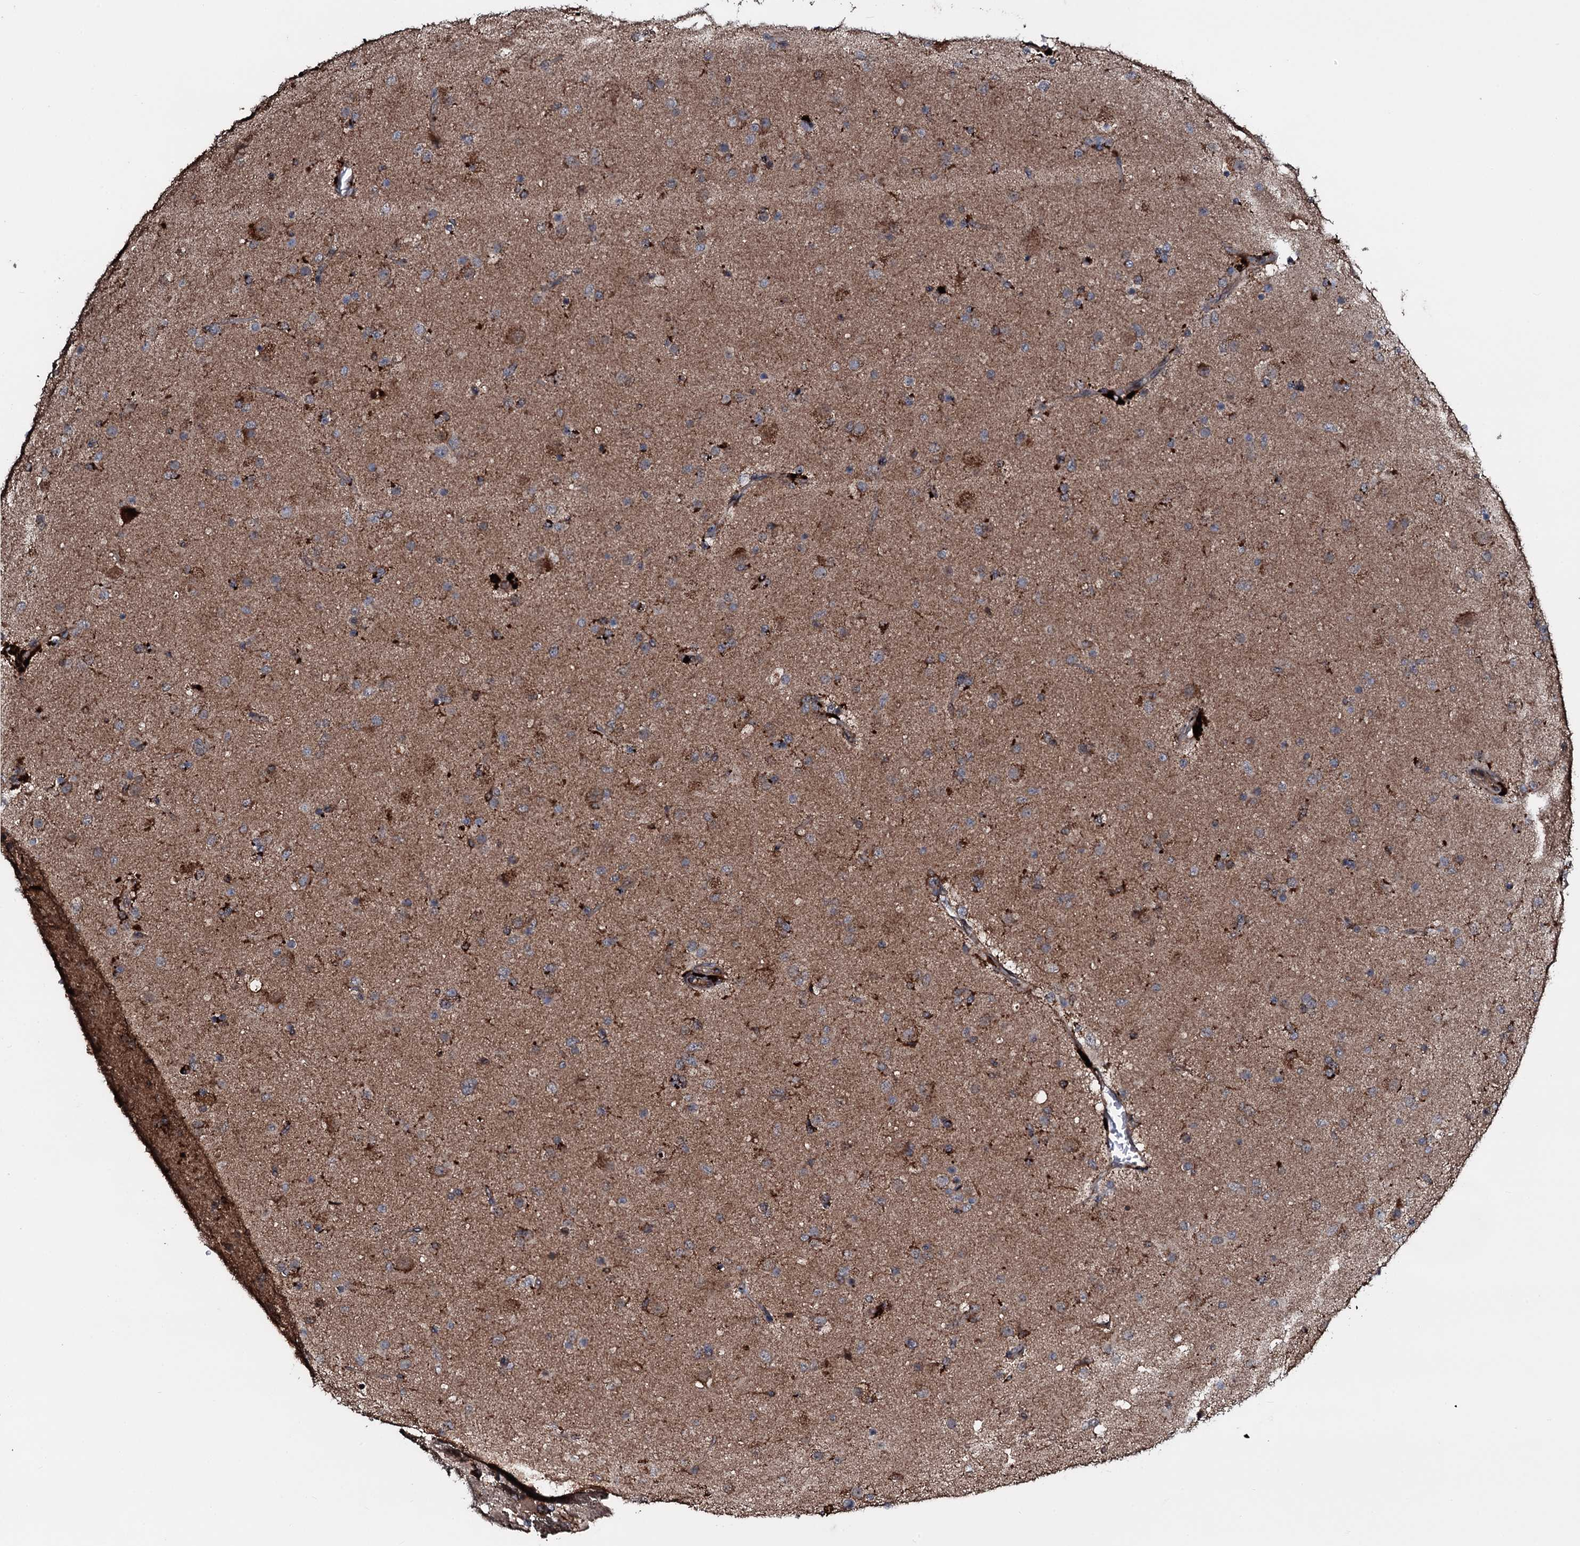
{"staining": {"intensity": "moderate", "quantity": "<25%", "location": "cytoplasmic/membranous"}, "tissue": "glioma", "cell_type": "Tumor cells", "image_type": "cancer", "snomed": [{"axis": "morphology", "description": "Glioma, malignant, Low grade"}, {"axis": "topography", "description": "Brain"}], "caption": "High-power microscopy captured an IHC image of malignant glioma (low-grade), revealing moderate cytoplasmic/membranous staining in approximately <25% of tumor cells. The protein of interest is shown in brown color, while the nuclei are stained blue.", "gene": "TPGS2", "patient": {"sex": "male", "age": 65}}